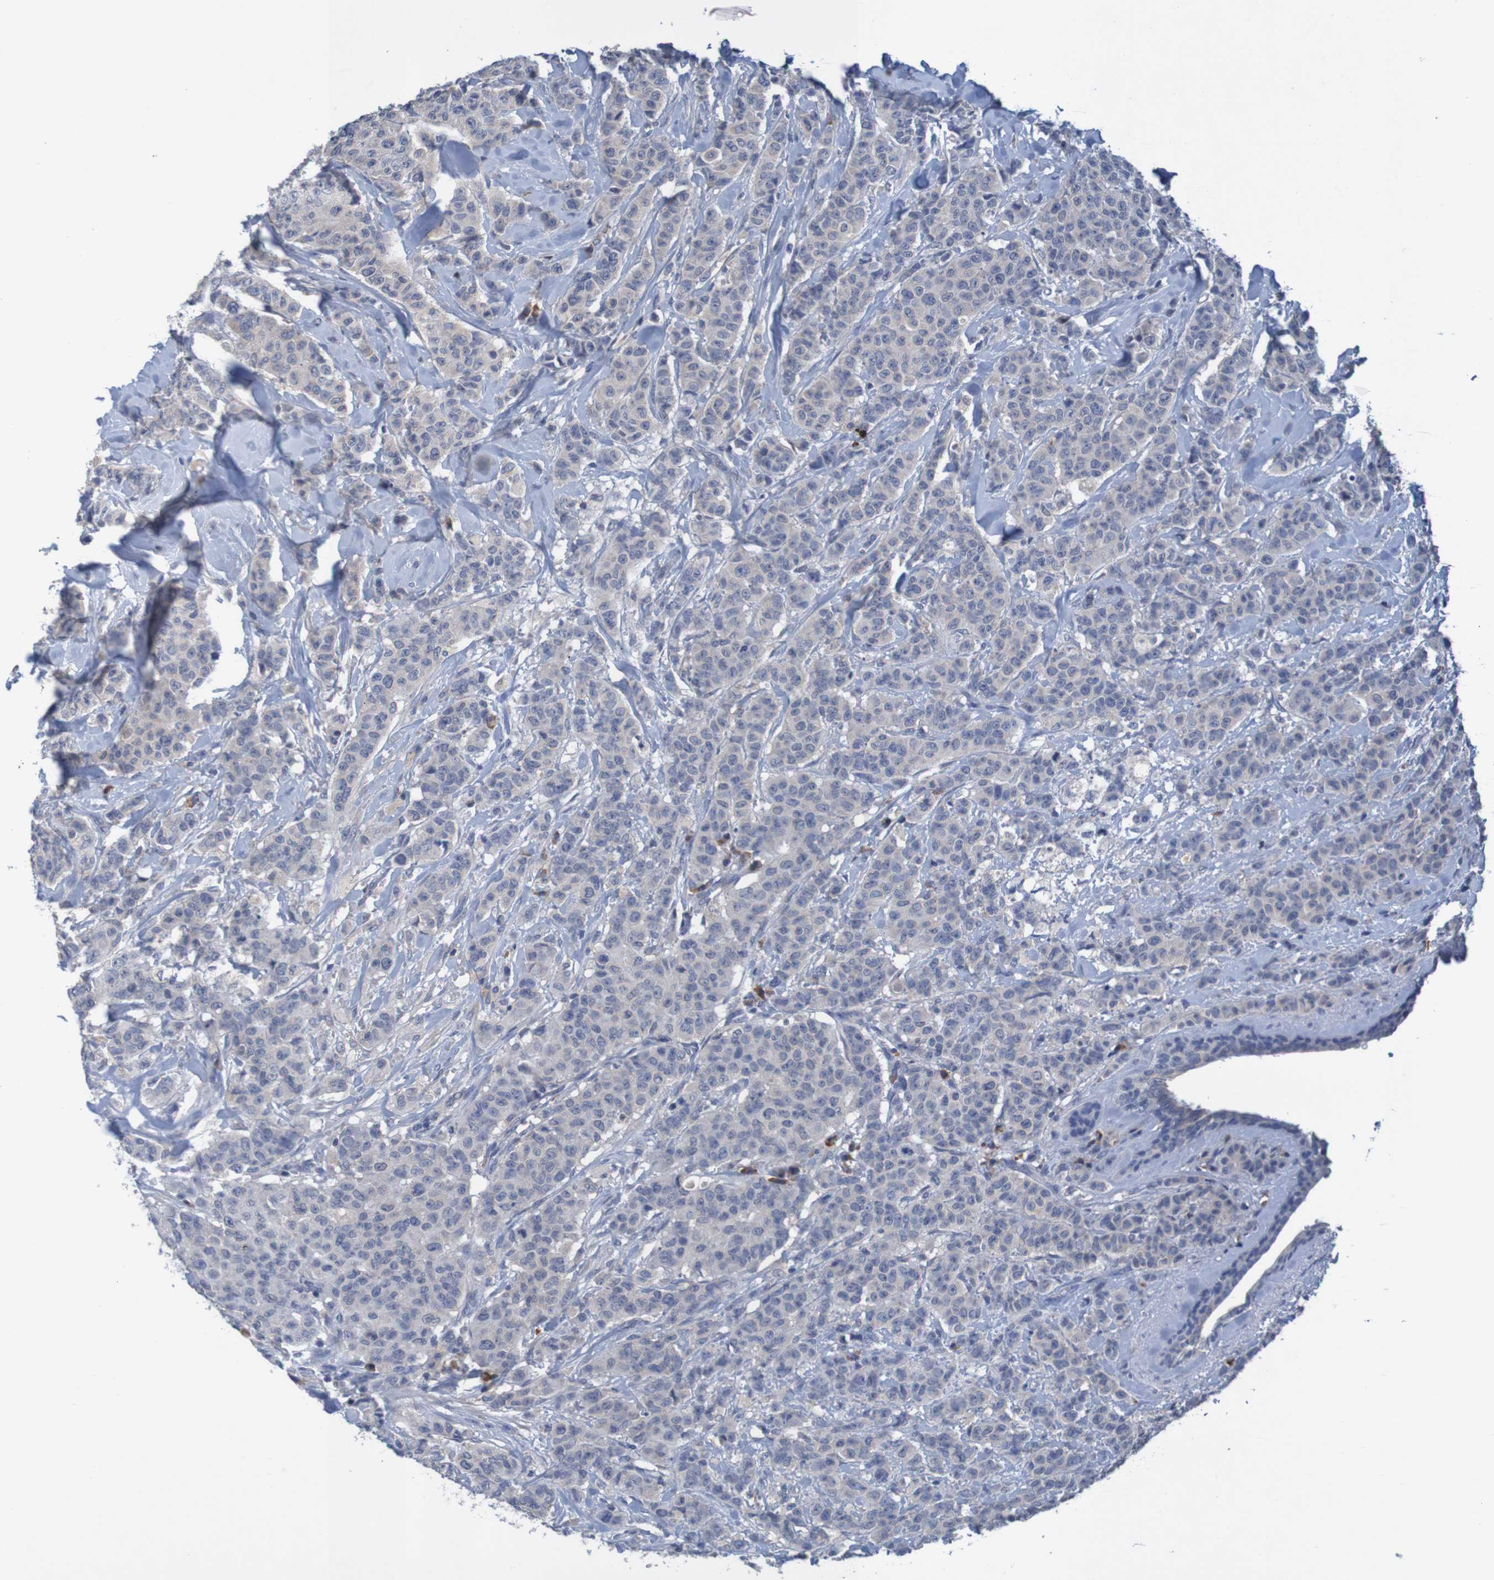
{"staining": {"intensity": "weak", "quantity": ">75%", "location": "cytoplasmic/membranous"}, "tissue": "breast cancer", "cell_type": "Tumor cells", "image_type": "cancer", "snomed": [{"axis": "morphology", "description": "Normal tissue, NOS"}, {"axis": "morphology", "description": "Duct carcinoma"}, {"axis": "topography", "description": "Breast"}], "caption": "Protein expression analysis of breast invasive ductal carcinoma exhibits weak cytoplasmic/membranous positivity in approximately >75% of tumor cells.", "gene": "LTA", "patient": {"sex": "female", "age": 40}}